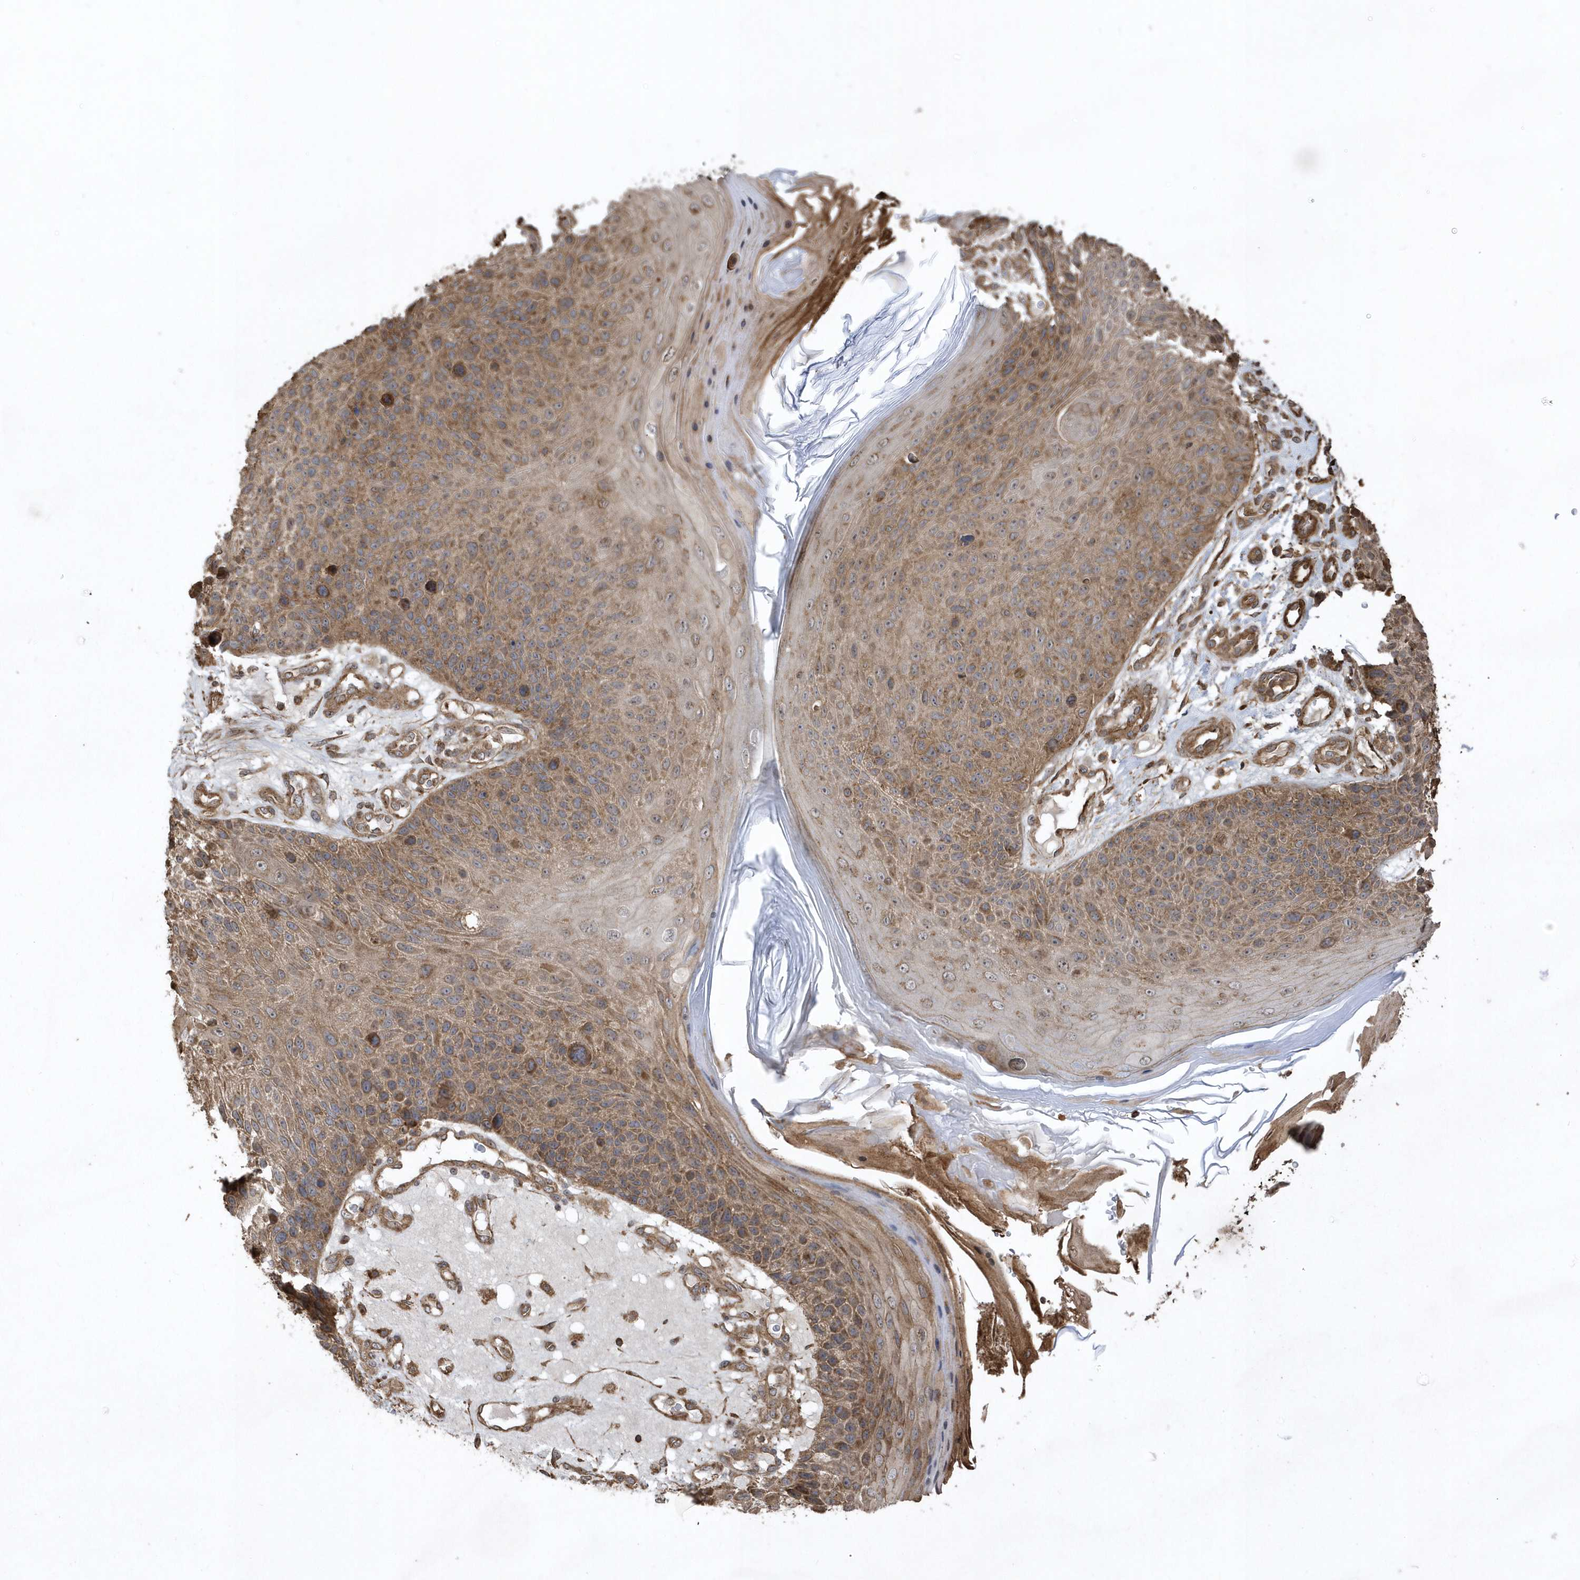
{"staining": {"intensity": "moderate", "quantity": "25%-75%", "location": "cytoplasmic/membranous"}, "tissue": "skin cancer", "cell_type": "Tumor cells", "image_type": "cancer", "snomed": [{"axis": "morphology", "description": "Squamous cell carcinoma, NOS"}, {"axis": "topography", "description": "Skin"}], "caption": "About 25%-75% of tumor cells in skin cancer (squamous cell carcinoma) demonstrate moderate cytoplasmic/membranous protein staining as visualized by brown immunohistochemical staining.", "gene": "SENP8", "patient": {"sex": "female", "age": 88}}